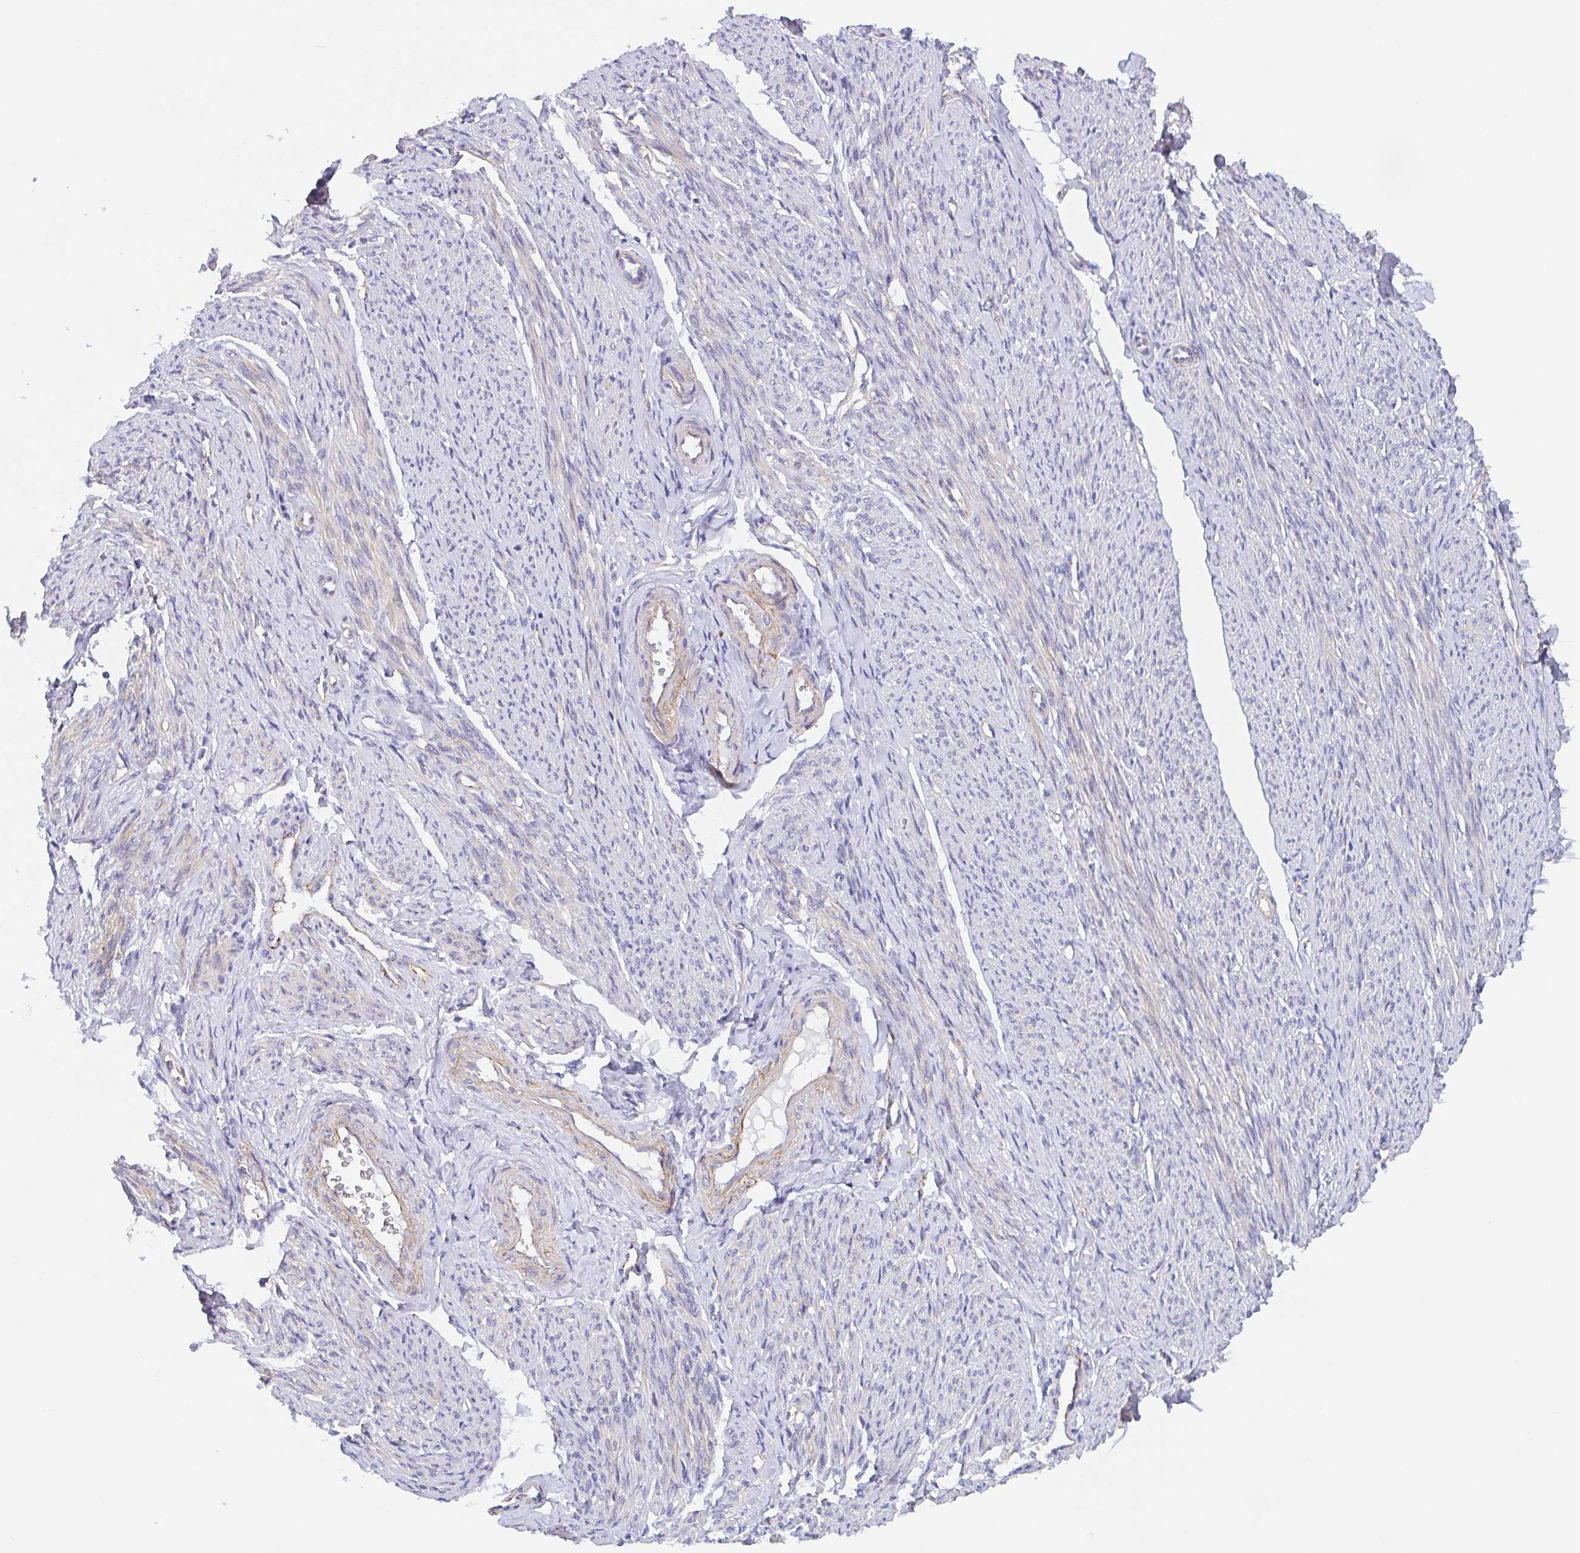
{"staining": {"intensity": "weak", "quantity": "25%-75%", "location": "cytoplasmic/membranous"}, "tissue": "smooth muscle", "cell_type": "Smooth muscle cells", "image_type": "normal", "snomed": [{"axis": "morphology", "description": "Normal tissue, NOS"}, {"axis": "topography", "description": "Smooth muscle"}], "caption": "Immunohistochemistry staining of normal smooth muscle, which reveals low levels of weak cytoplasmic/membranous expression in about 25%-75% of smooth muscle cells indicating weak cytoplasmic/membranous protein expression. The staining was performed using DAB (brown) for protein detection and nuclei were counterstained in hematoxylin (blue).", "gene": "TRAM2", "patient": {"sex": "female", "age": 65}}